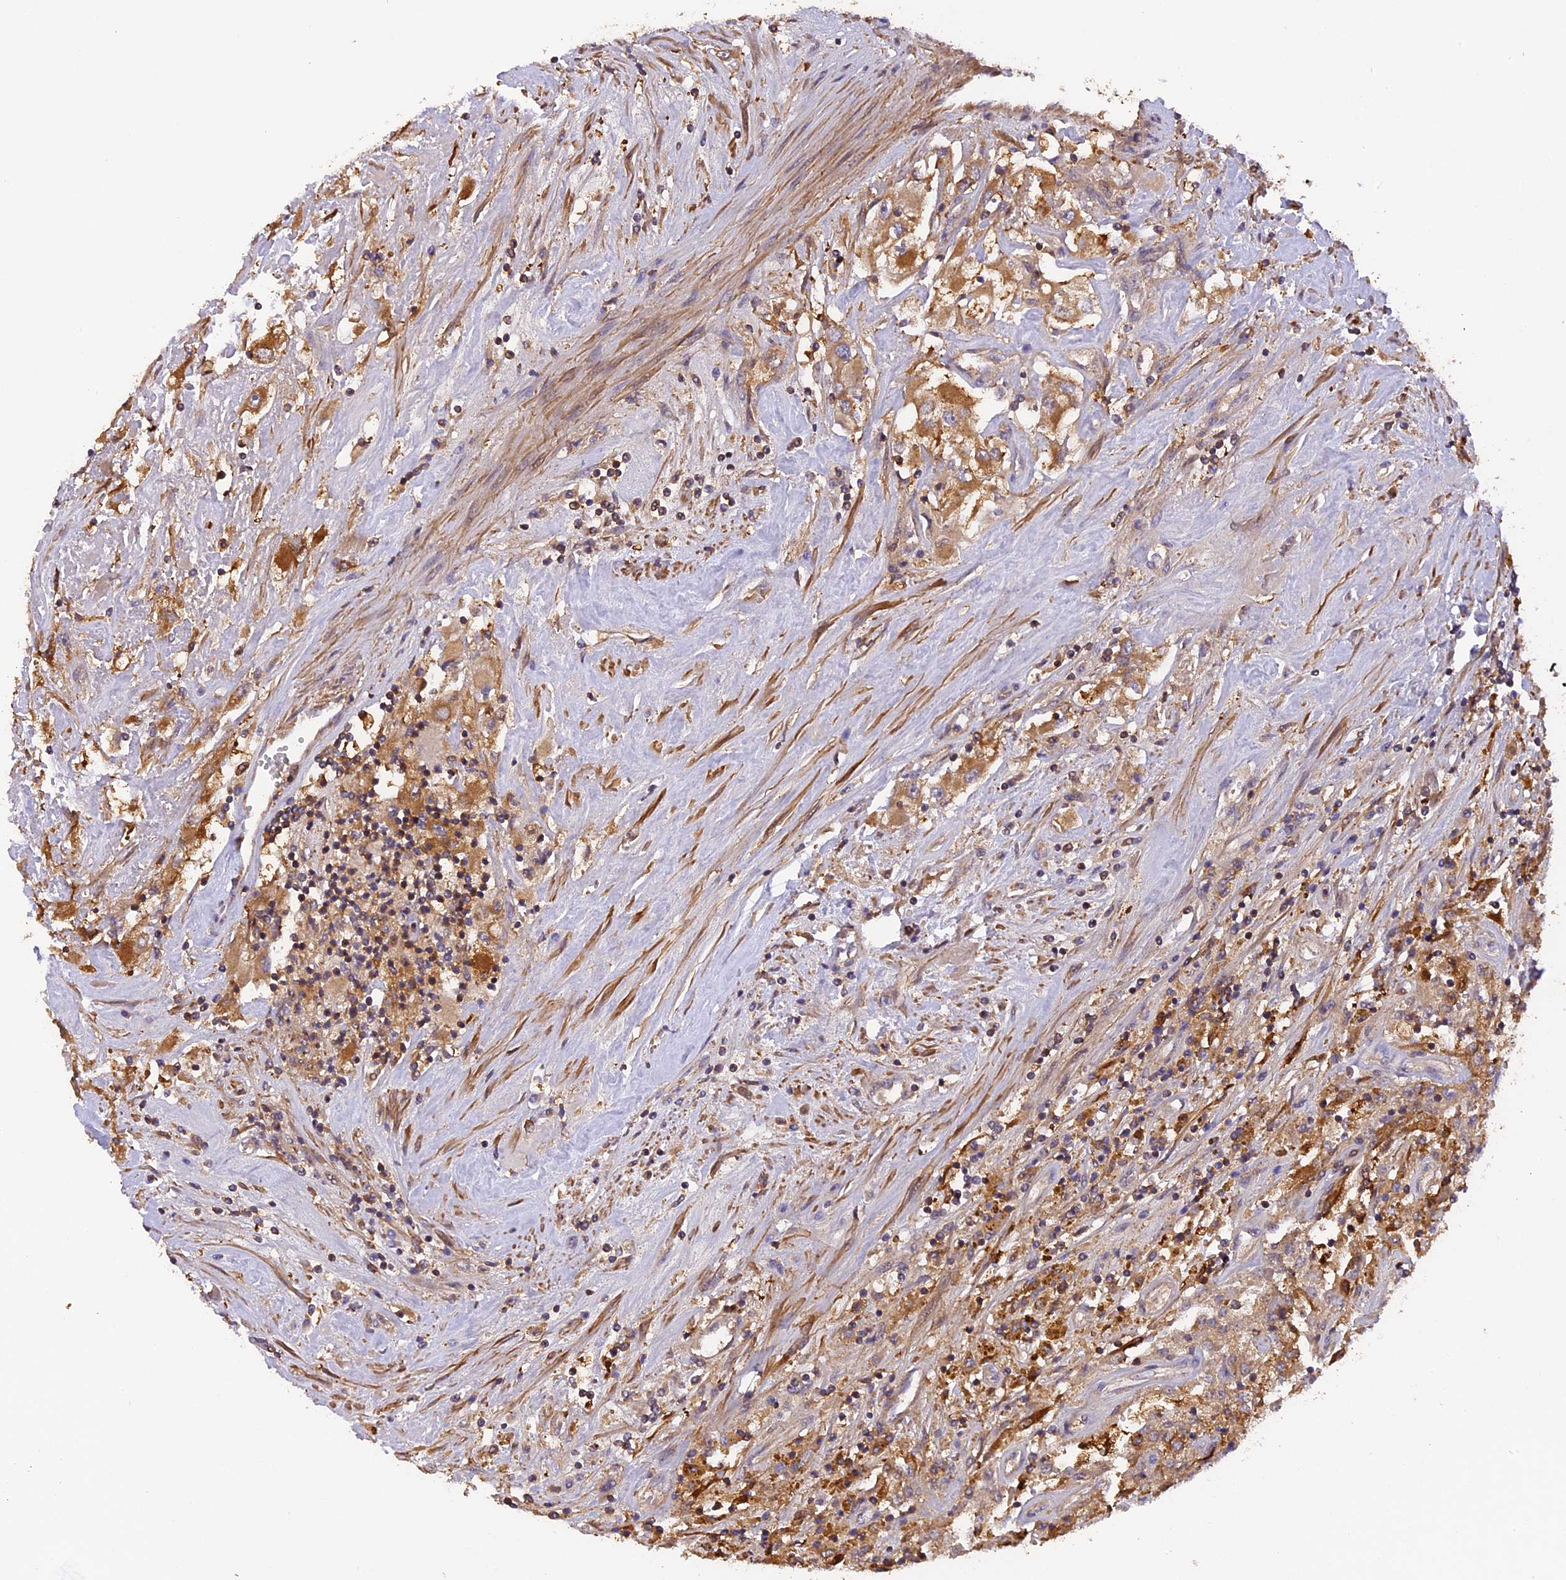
{"staining": {"intensity": "moderate", "quantity": ">75%", "location": "cytoplasmic/membranous"}, "tissue": "renal cancer", "cell_type": "Tumor cells", "image_type": "cancer", "snomed": [{"axis": "morphology", "description": "Adenocarcinoma, NOS"}, {"axis": "topography", "description": "Kidney"}], "caption": "Human renal cancer stained for a protein (brown) demonstrates moderate cytoplasmic/membranous positive expression in approximately >75% of tumor cells.", "gene": "STOML1", "patient": {"sex": "female", "age": 52}}